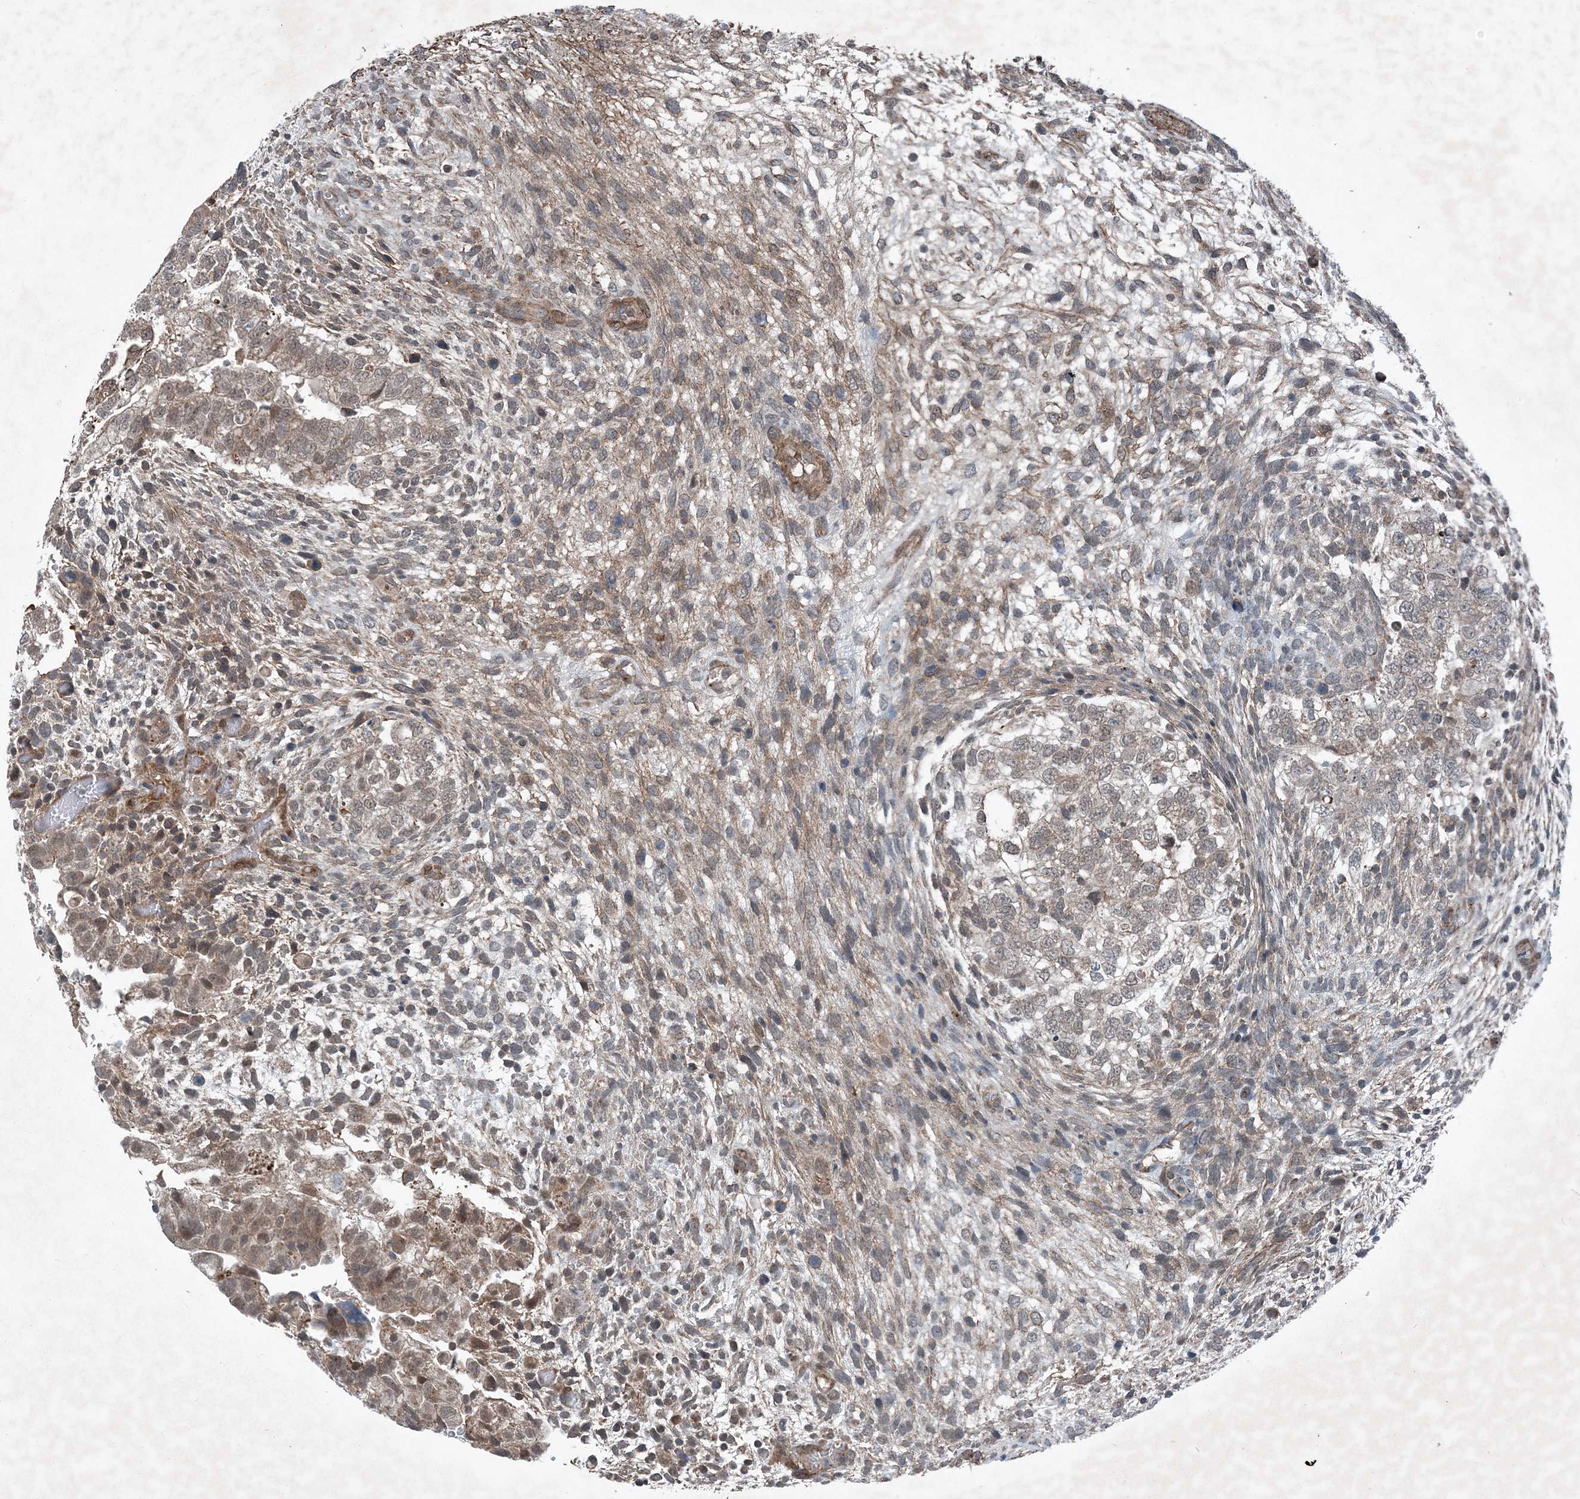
{"staining": {"intensity": "weak", "quantity": "25%-75%", "location": "cytoplasmic/membranous"}, "tissue": "testis cancer", "cell_type": "Tumor cells", "image_type": "cancer", "snomed": [{"axis": "morphology", "description": "Carcinoma, Embryonal, NOS"}, {"axis": "topography", "description": "Testis"}], "caption": "Brown immunohistochemical staining in human testis embryonal carcinoma demonstrates weak cytoplasmic/membranous expression in about 25%-75% of tumor cells.", "gene": "NDUFA2", "patient": {"sex": "male", "age": 37}}